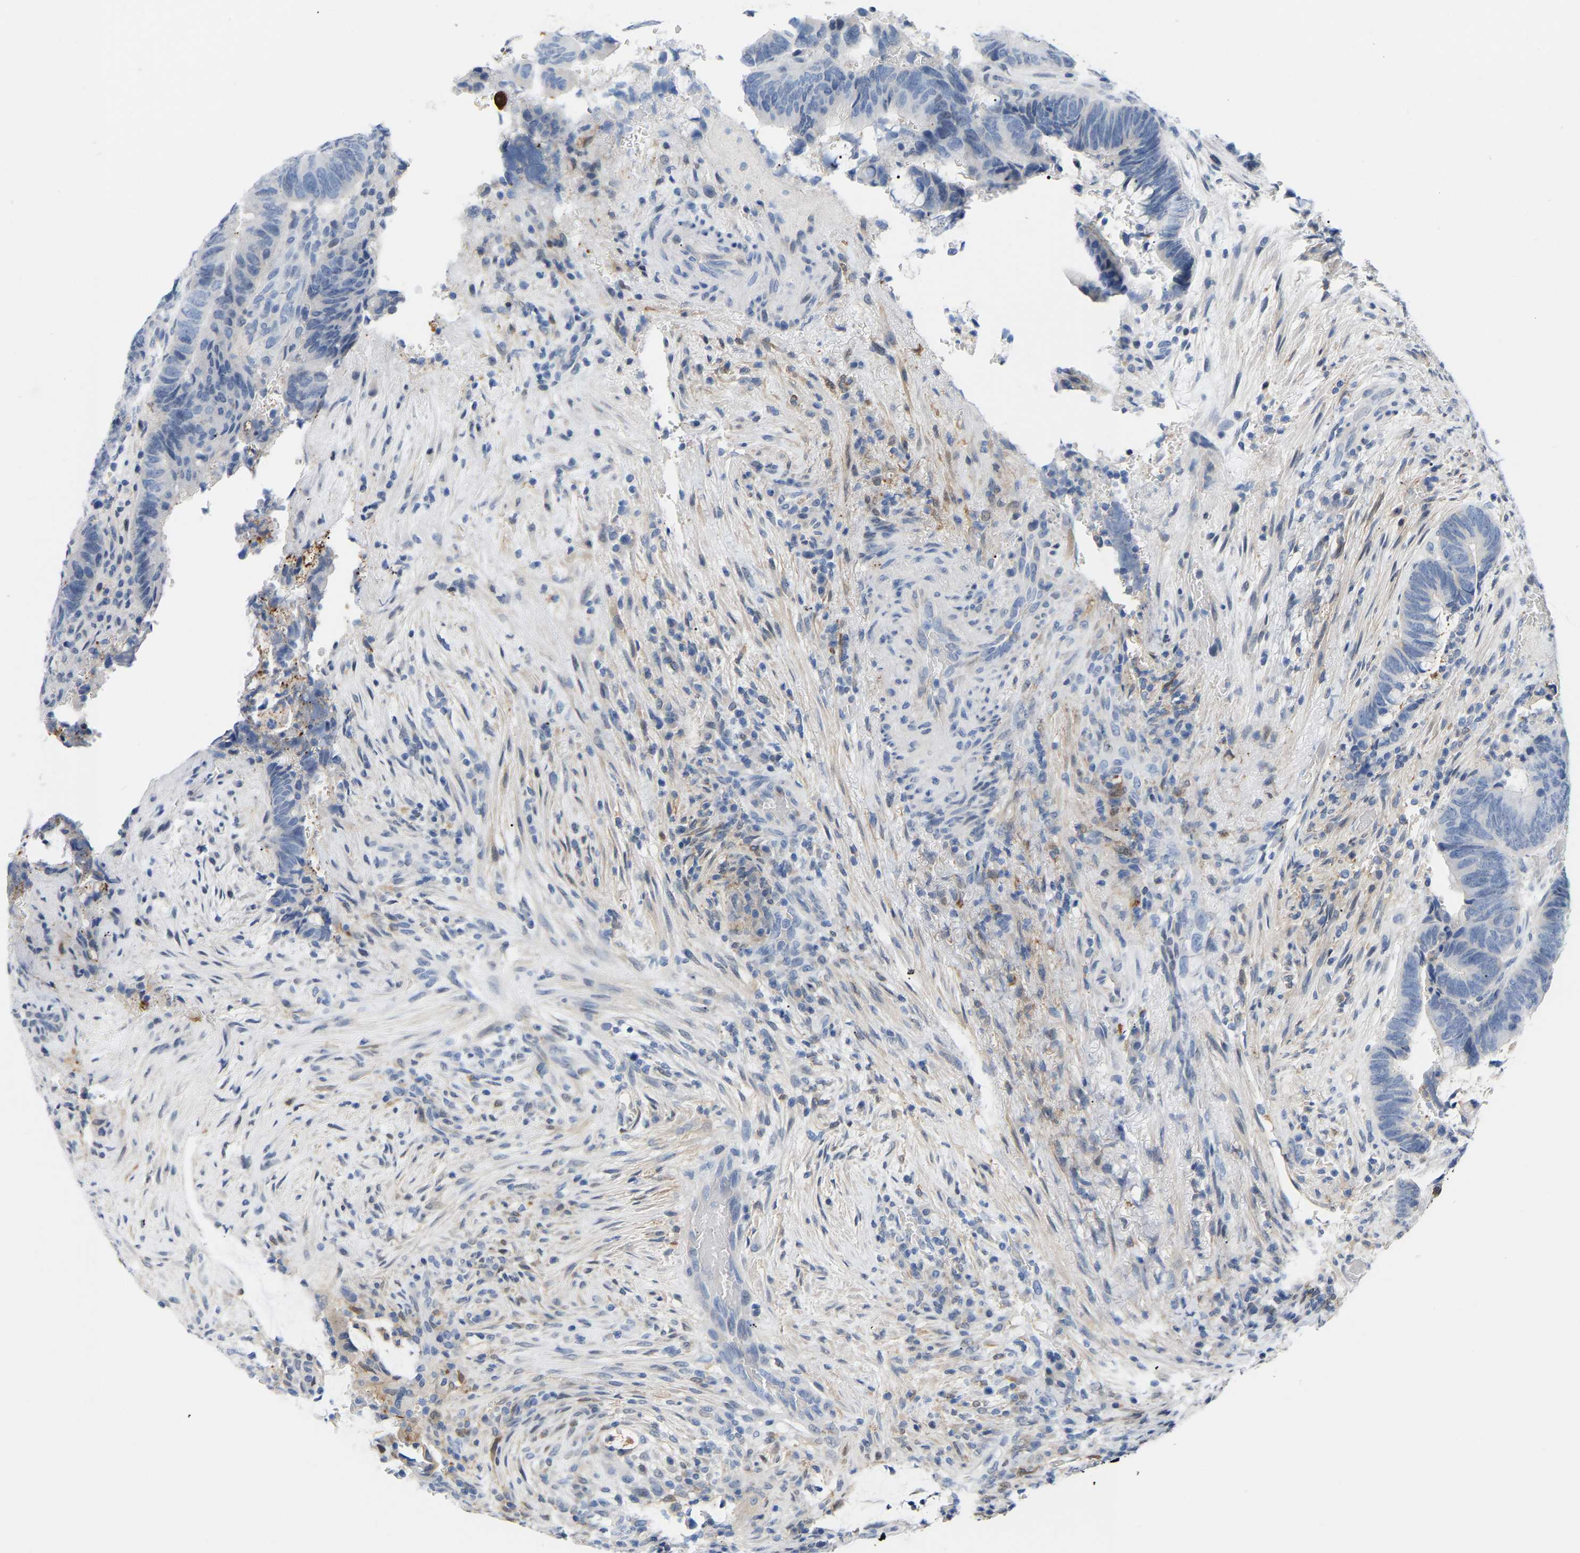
{"staining": {"intensity": "negative", "quantity": "none", "location": "none"}, "tissue": "colorectal cancer", "cell_type": "Tumor cells", "image_type": "cancer", "snomed": [{"axis": "morphology", "description": "Normal tissue, NOS"}, {"axis": "morphology", "description": "Adenocarcinoma, NOS"}, {"axis": "topography", "description": "Rectum"}, {"axis": "topography", "description": "Peripheral nerve tissue"}], "caption": "This is an immunohistochemistry (IHC) photomicrograph of human colorectal cancer. There is no staining in tumor cells.", "gene": "ABTB2", "patient": {"sex": "male", "age": 92}}